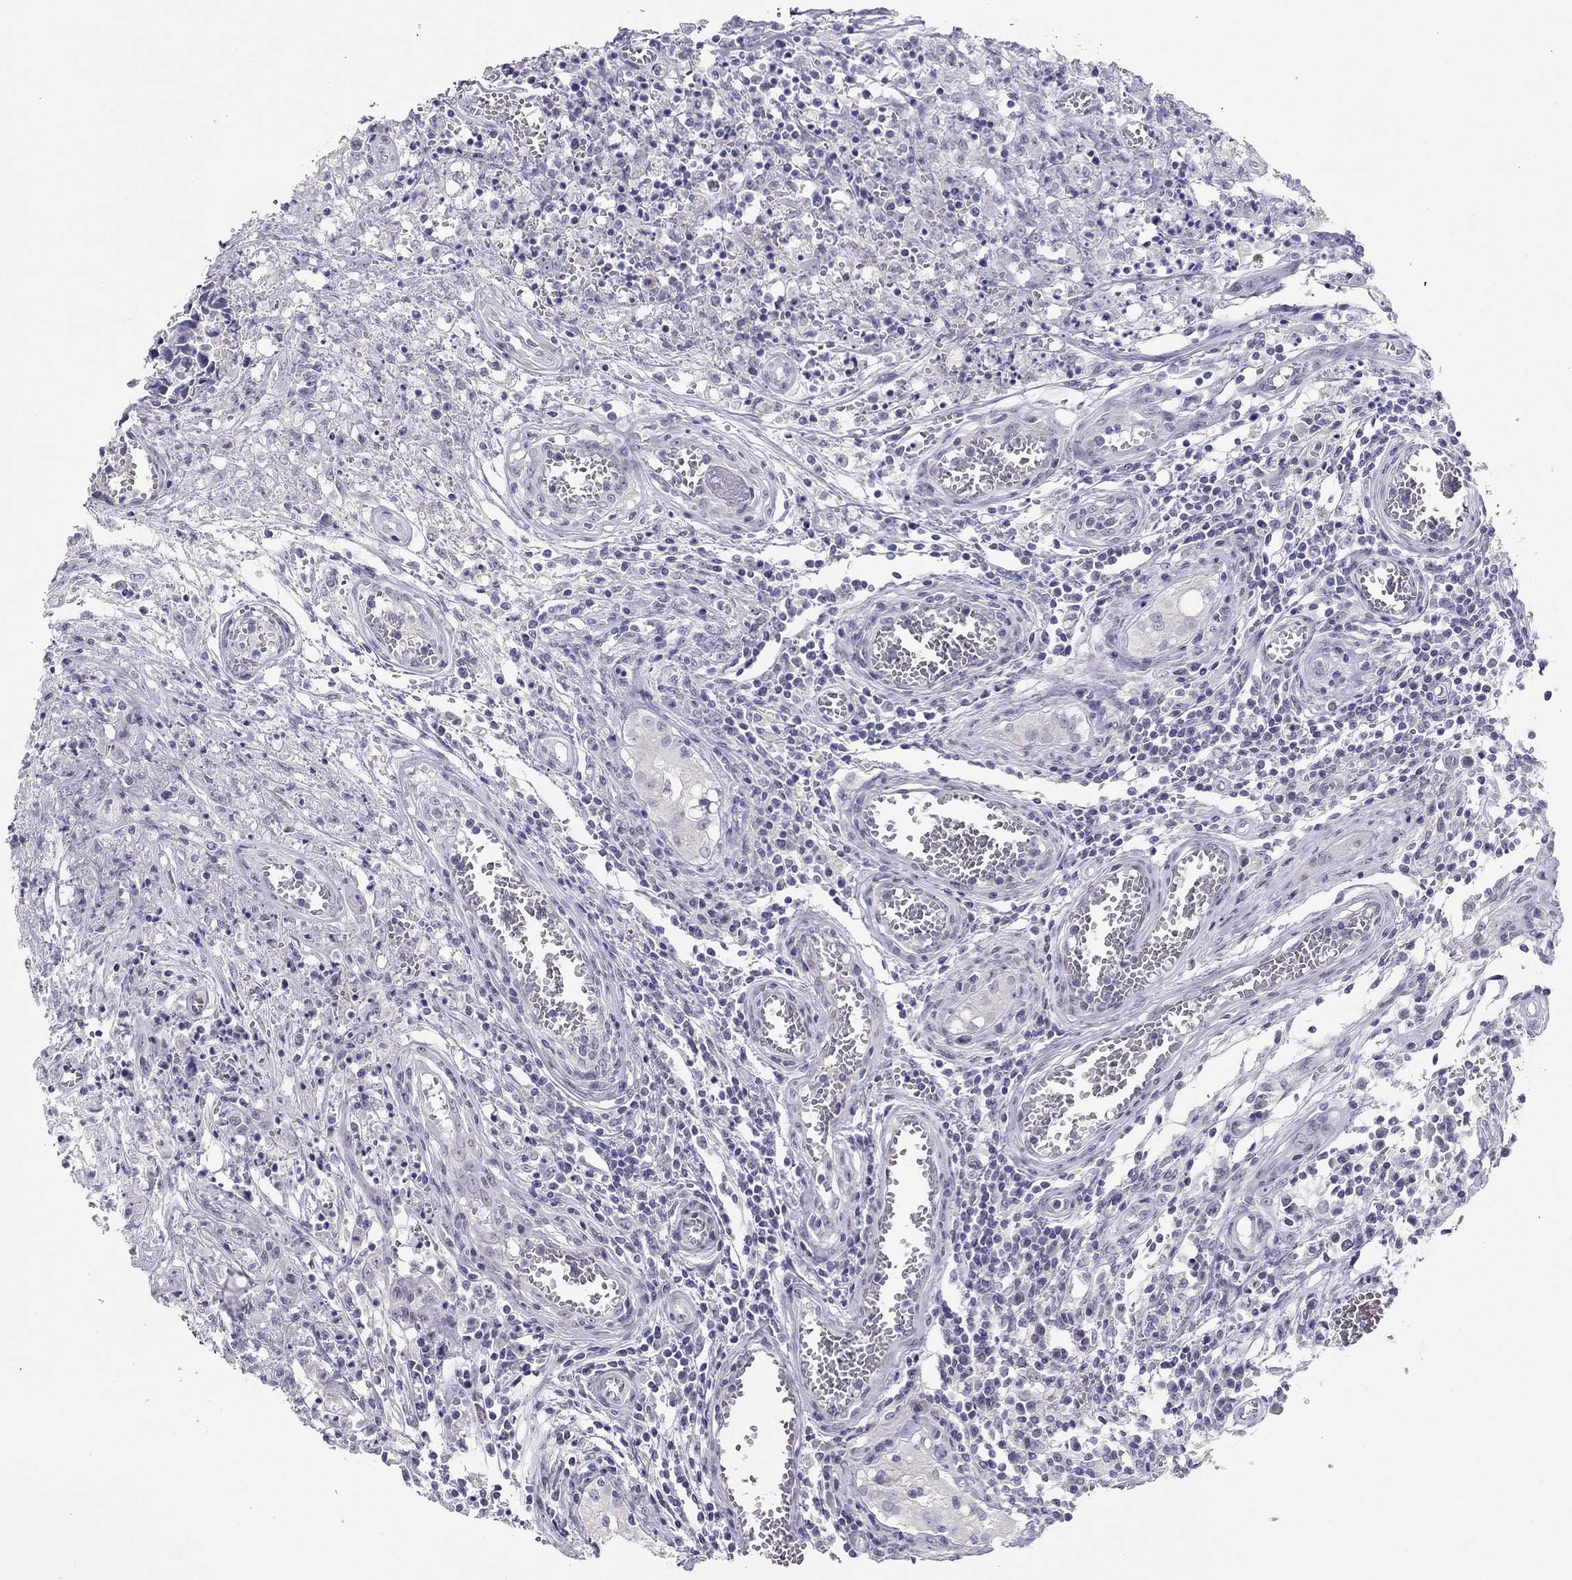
{"staining": {"intensity": "negative", "quantity": "none", "location": "none"}, "tissue": "testis cancer", "cell_type": "Tumor cells", "image_type": "cancer", "snomed": [{"axis": "morphology", "description": "Carcinoma, Embryonal, NOS"}, {"axis": "topography", "description": "Testis"}], "caption": "Micrograph shows no significant protein expression in tumor cells of testis cancer.", "gene": "KCNV2", "patient": {"sex": "male", "age": 36}}